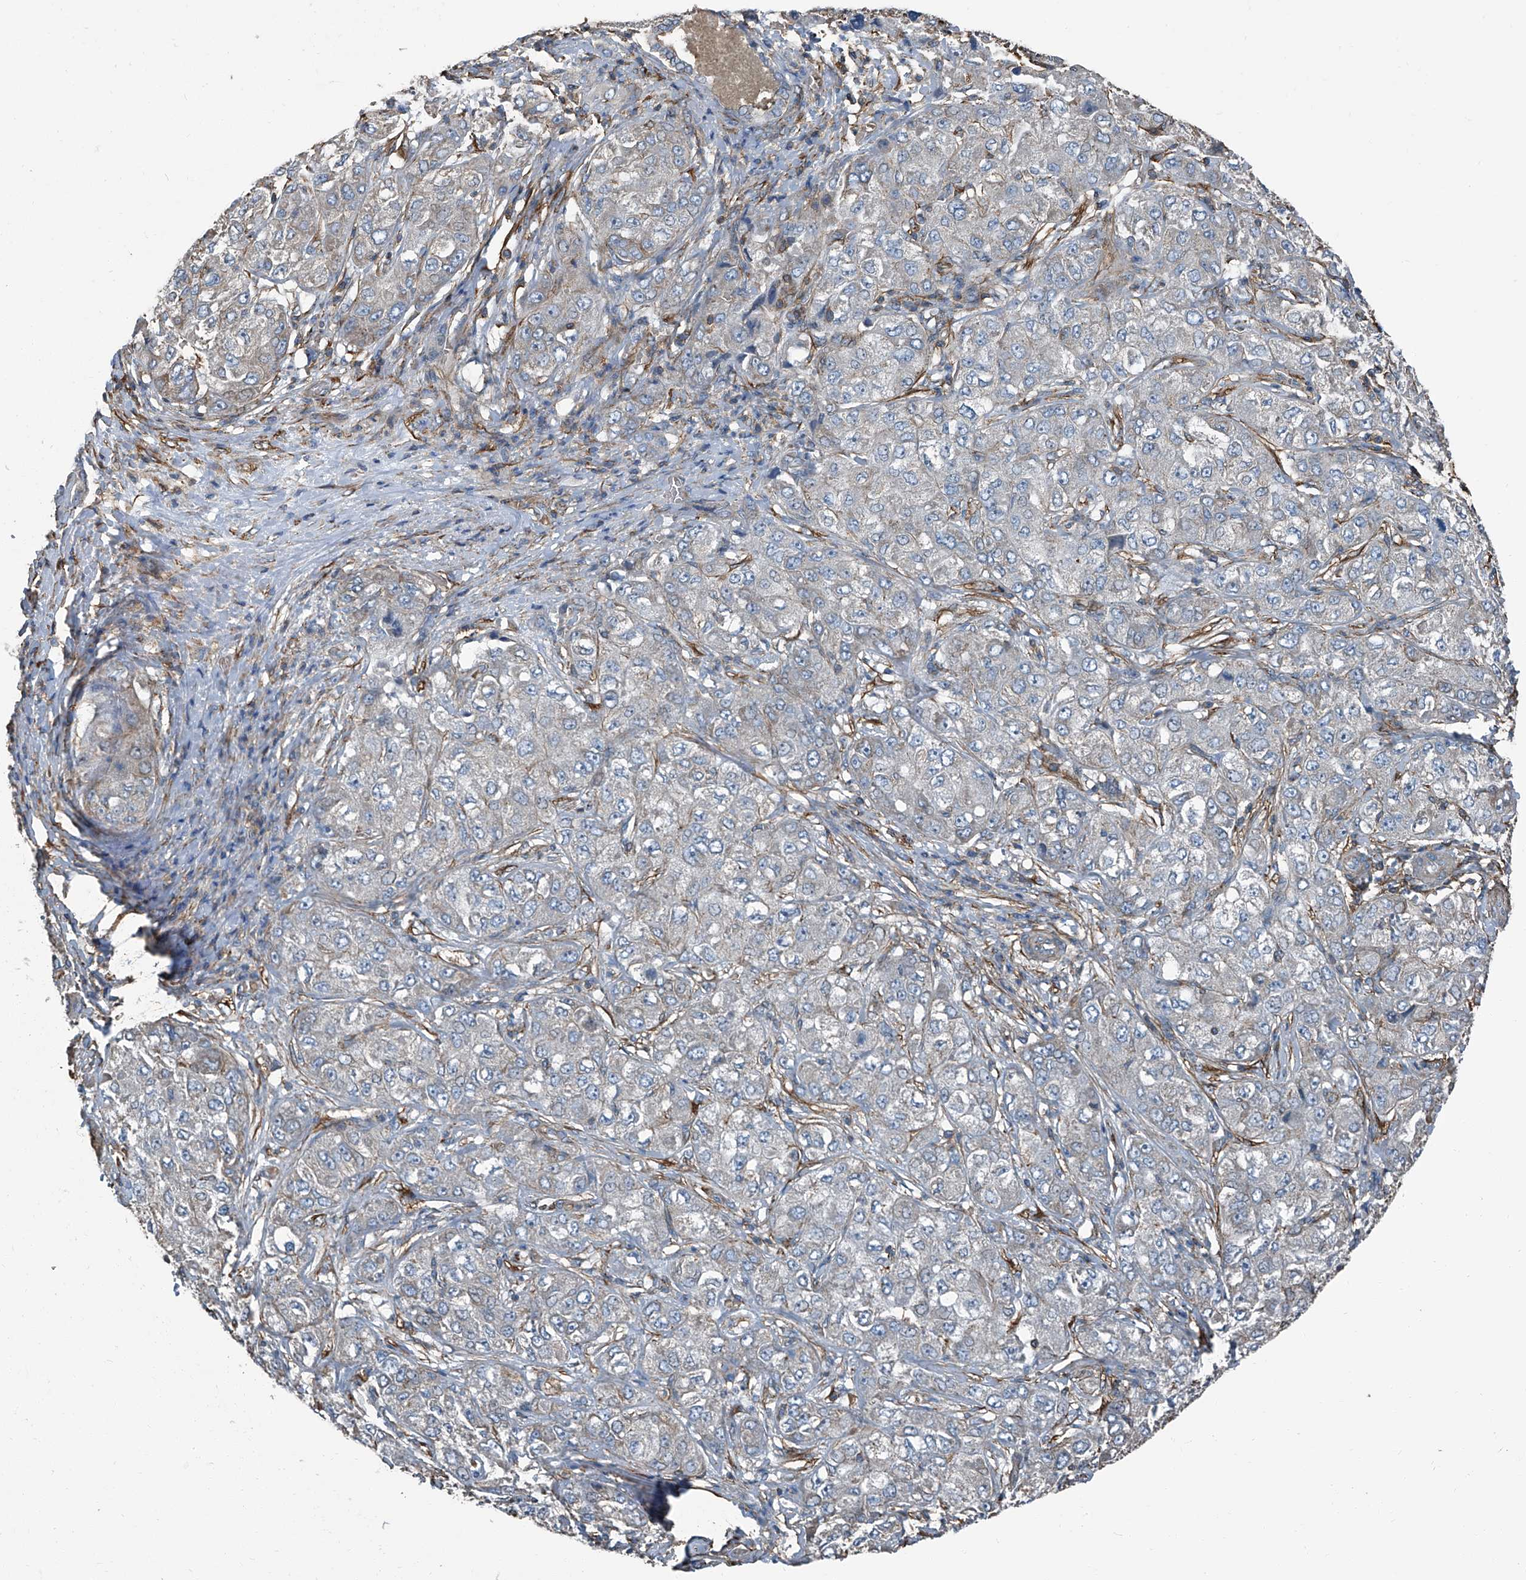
{"staining": {"intensity": "negative", "quantity": "none", "location": "none"}, "tissue": "liver cancer", "cell_type": "Tumor cells", "image_type": "cancer", "snomed": [{"axis": "morphology", "description": "Carcinoma, Hepatocellular, NOS"}, {"axis": "topography", "description": "Liver"}], "caption": "Immunohistochemical staining of human hepatocellular carcinoma (liver) demonstrates no significant positivity in tumor cells. The staining was performed using DAB (3,3'-diaminobenzidine) to visualize the protein expression in brown, while the nuclei were stained in blue with hematoxylin (Magnification: 20x).", "gene": "SEPTIN7", "patient": {"sex": "male", "age": 80}}